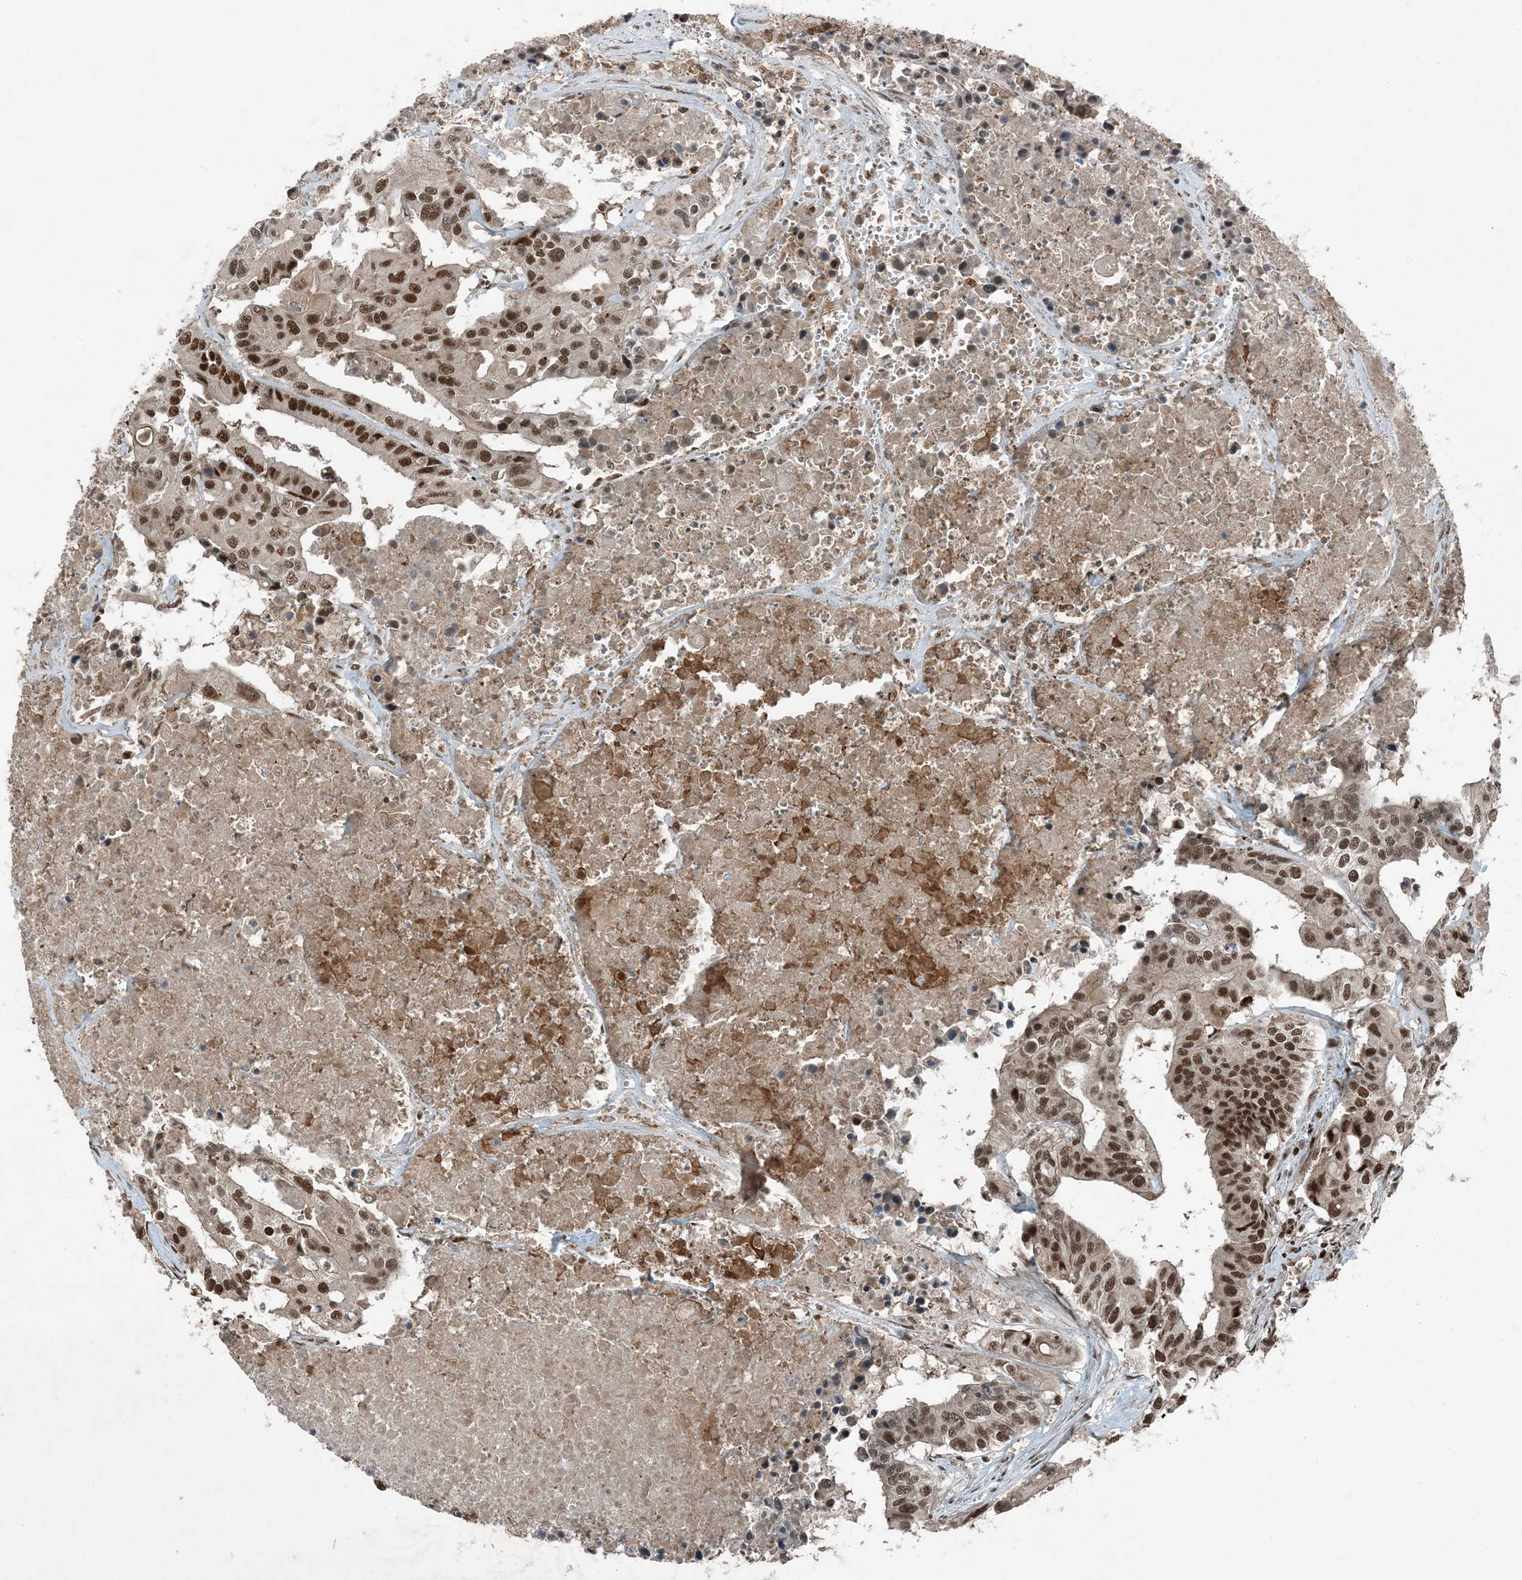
{"staining": {"intensity": "strong", "quantity": ">75%", "location": "nuclear"}, "tissue": "colorectal cancer", "cell_type": "Tumor cells", "image_type": "cancer", "snomed": [{"axis": "morphology", "description": "Adenocarcinoma, NOS"}, {"axis": "topography", "description": "Colon"}], "caption": "This is a histology image of immunohistochemistry staining of adenocarcinoma (colorectal), which shows strong positivity in the nuclear of tumor cells.", "gene": "TRAPPC12", "patient": {"sex": "male", "age": 77}}